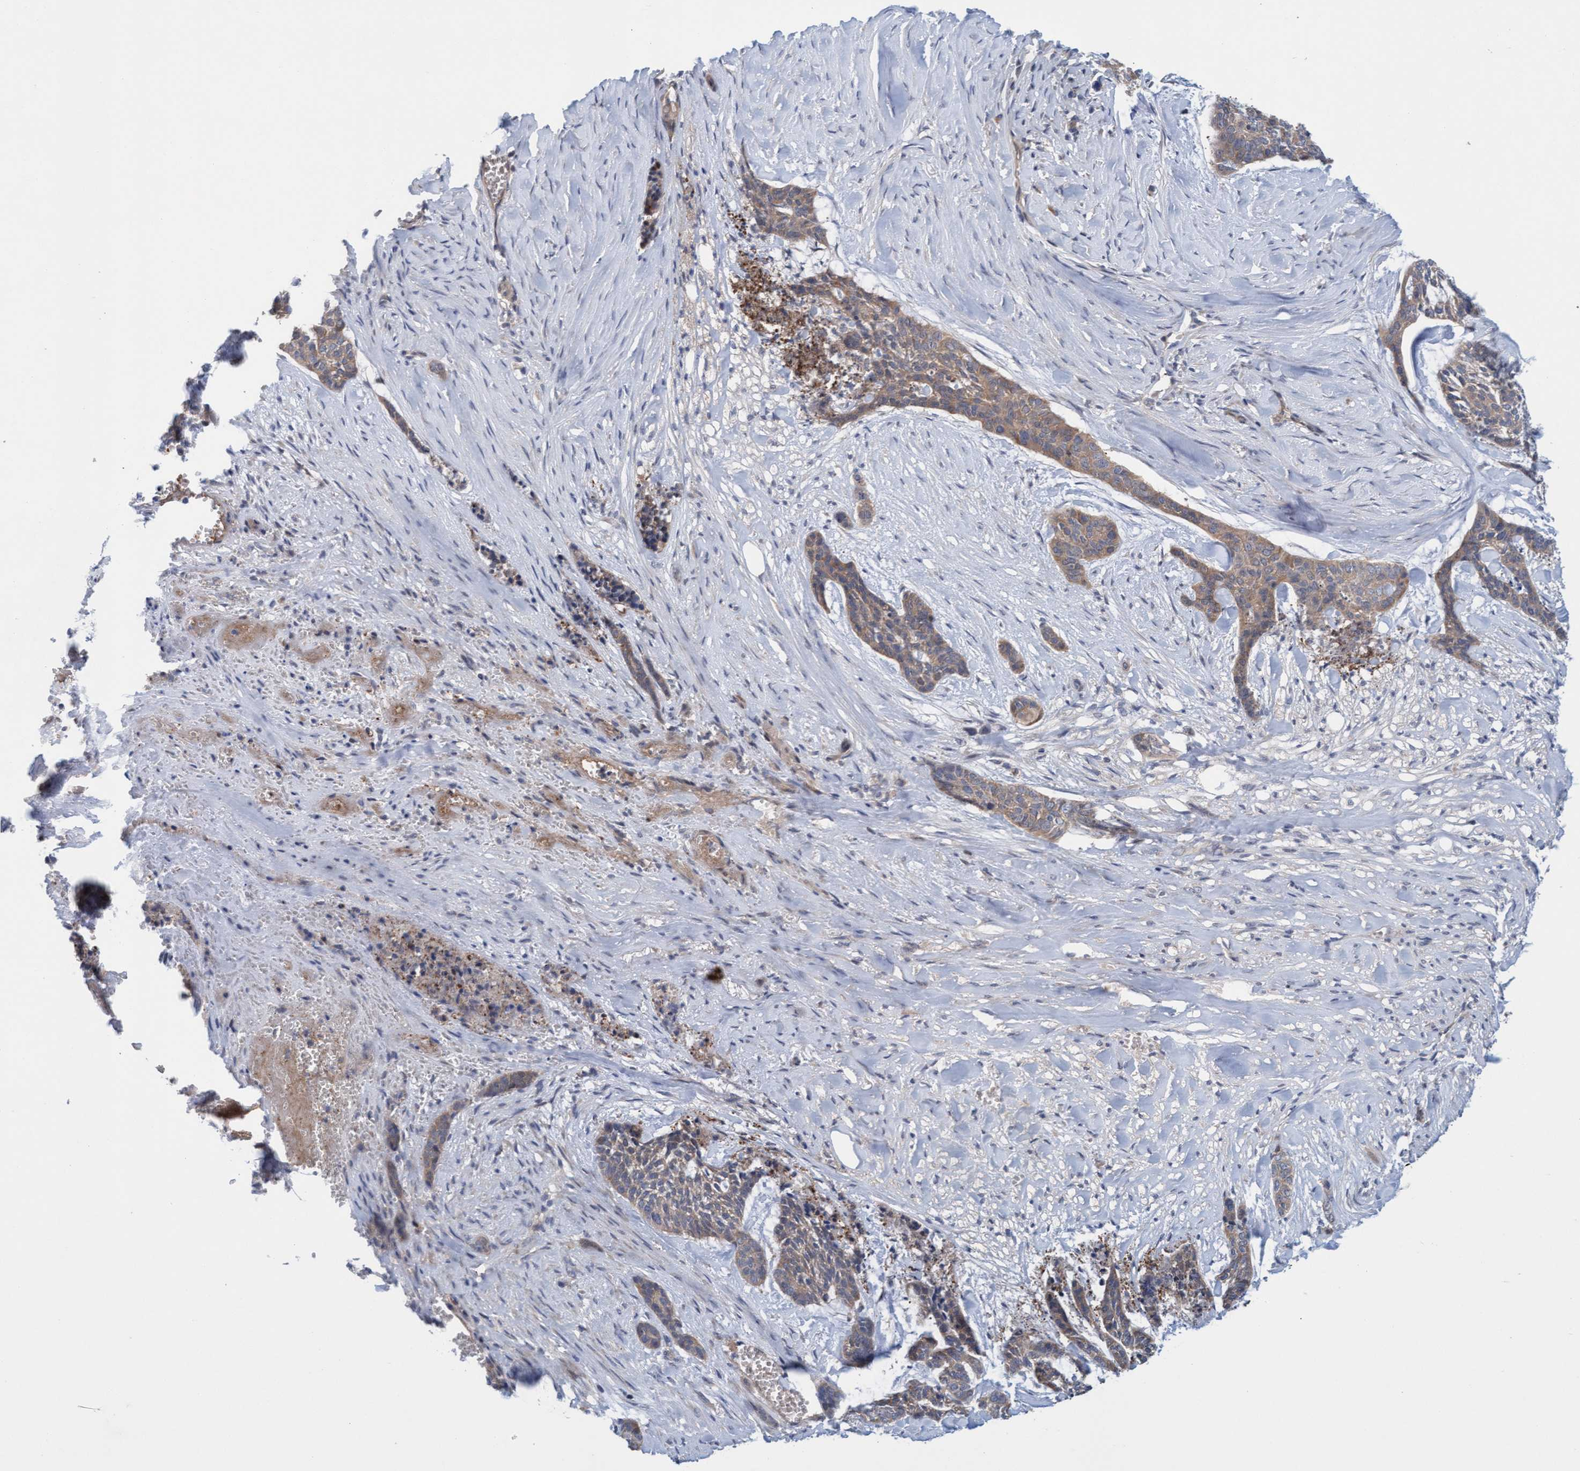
{"staining": {"intensity": "moderate", "quantity": ">75%", "location": "cytoplasmic/membranous"}, "tissue": "skin cancer", "cell_type": "Tumor cells", "image_type": "cancer", "snomed": [{"axis": "morphology", "description": "Basal cell carcinoma"}, {"axis": "topography", "description": "Skin"}], "caption": "Protein expression analysis of skin basal cell carcinoma displays moderate cytoplasmic/membranous positivity in approximately >75% of tumor cells.", "gene": "KLHL25", "patient": {"sex": "female", "age": 64}}